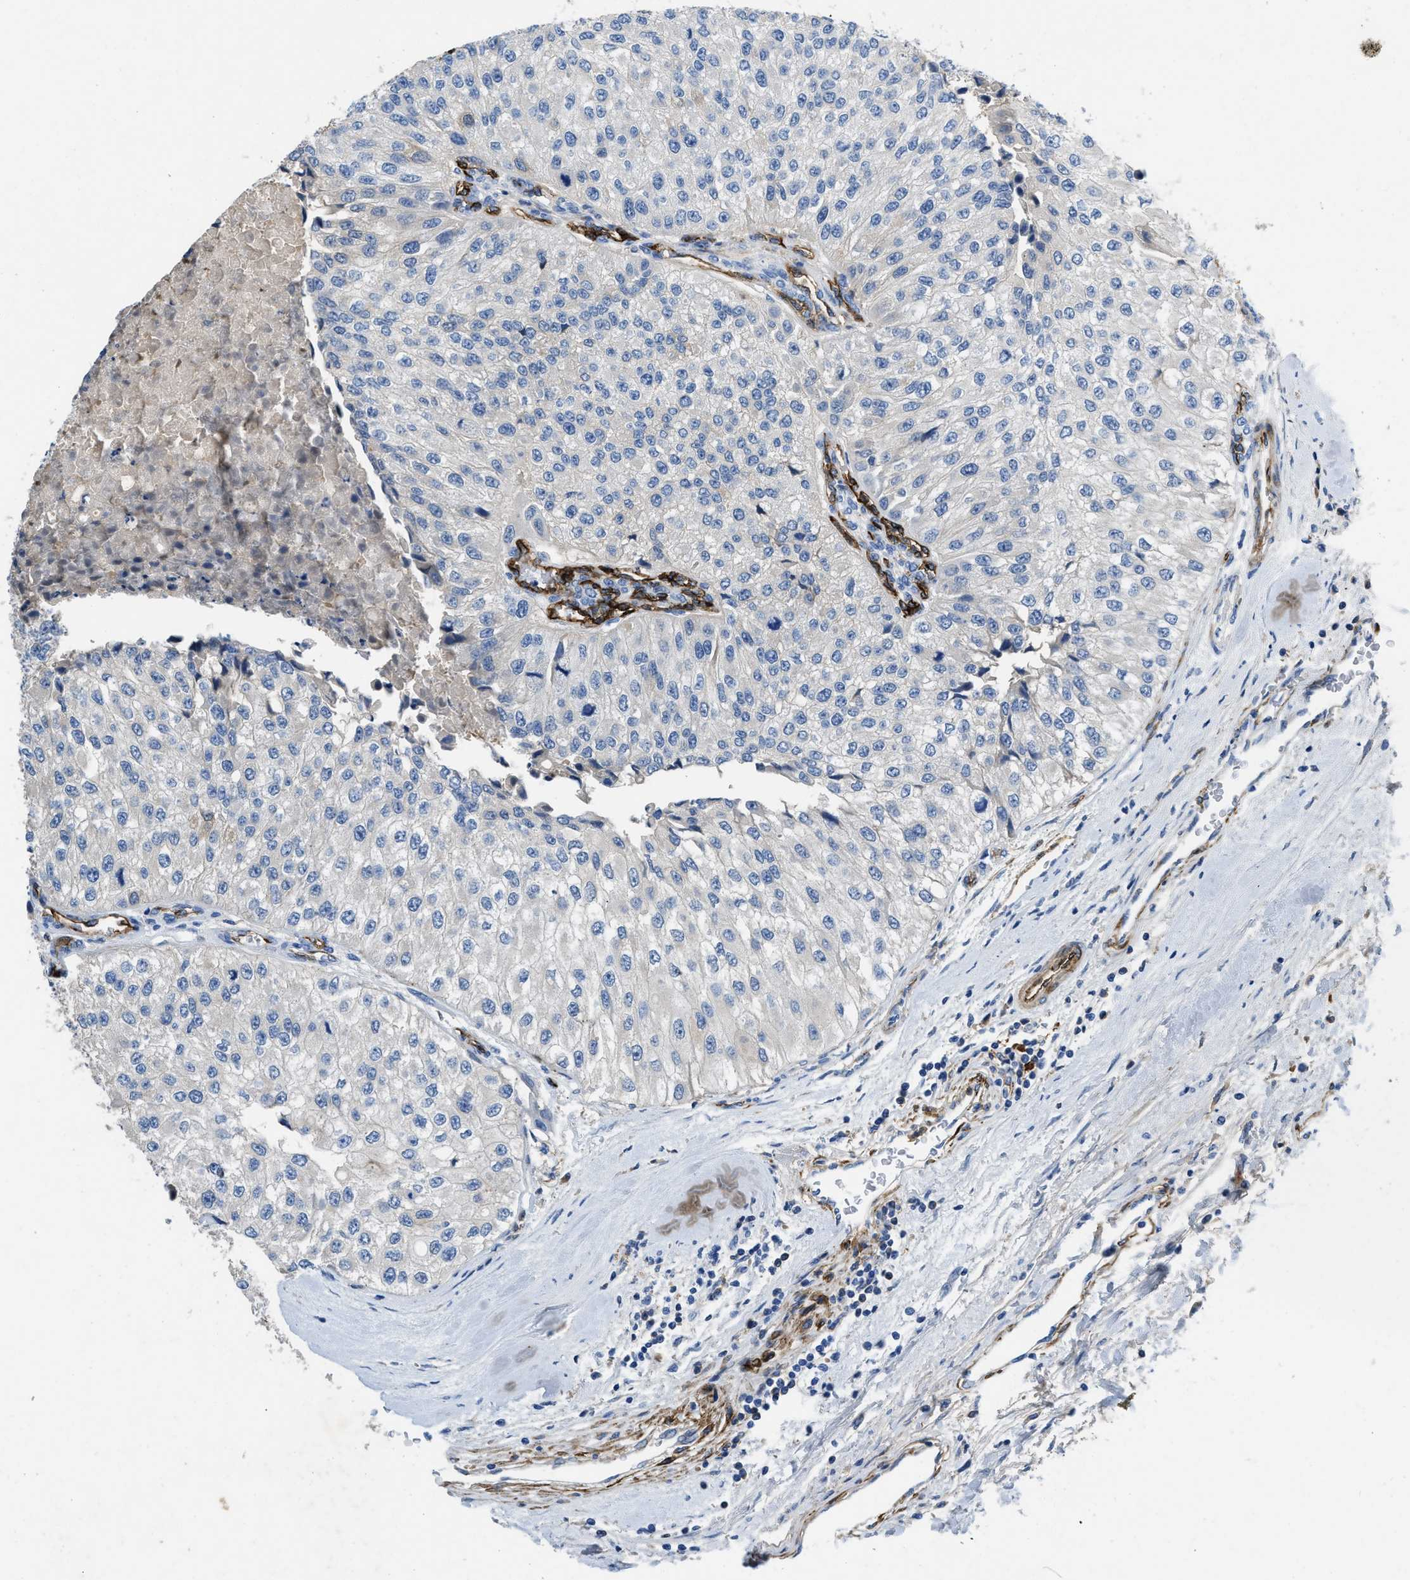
{"staining": {"intensity": "negative", "quantity": "none", "location": "none"}, "tissue": "urothelial cancer", "cell_type": "Tumor cells", "image_type": "cancer", "snomed": [{"axis": "morphology", "description": "Urothelial carcinoma, High grade"}, {"axis": "topography", "description": "Kidney"}, {"axis": "topography", "description": "Urinary bladder"}], "caption": "IHC of urothelial cancer demonstrates no expression in tumor cells.", "gene": "SPEG", "patient": {"sex": "male", "age": 77}}